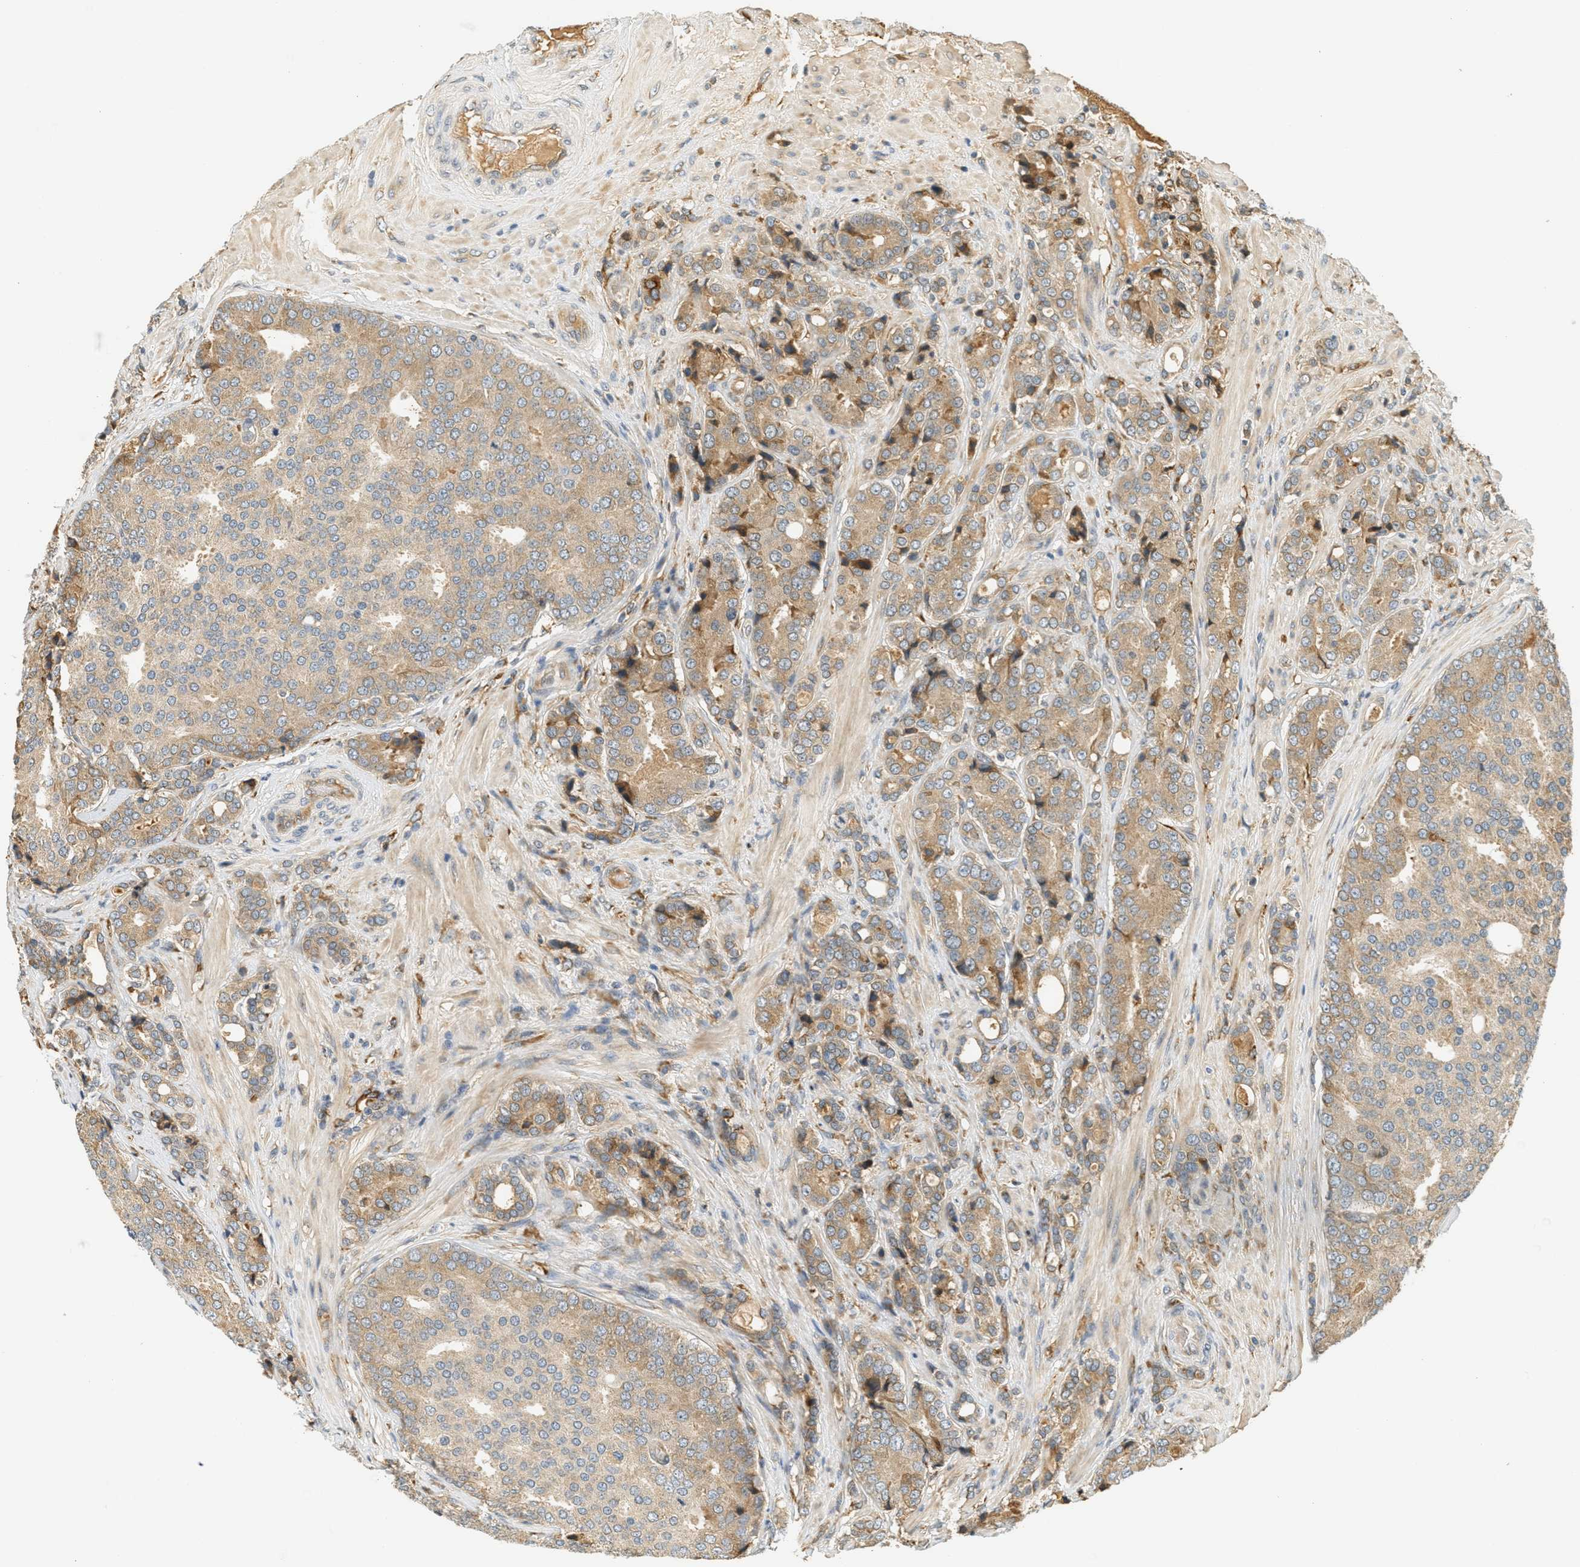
{"staining": {"intensity": "weak", "quantity": ">75%", "location": "cytoplasmic/membranous"}, "tissue": "prostate cancer", "cell_type": "Tumor cells", "image_type": "cancer", "snomed": [{"axis": "morphology", "description": "Adenocarcinoma, High grade"}, {"axis": "topography", "description": "Prostate"}], "caption": "Prostate high-grade adenocarcinoma stained for a protein exhibits weak cytoplasmic/membranous positivity in tumor cells.", "gene": "PDK1", "patient": {"sex": "male", "age": 50}}